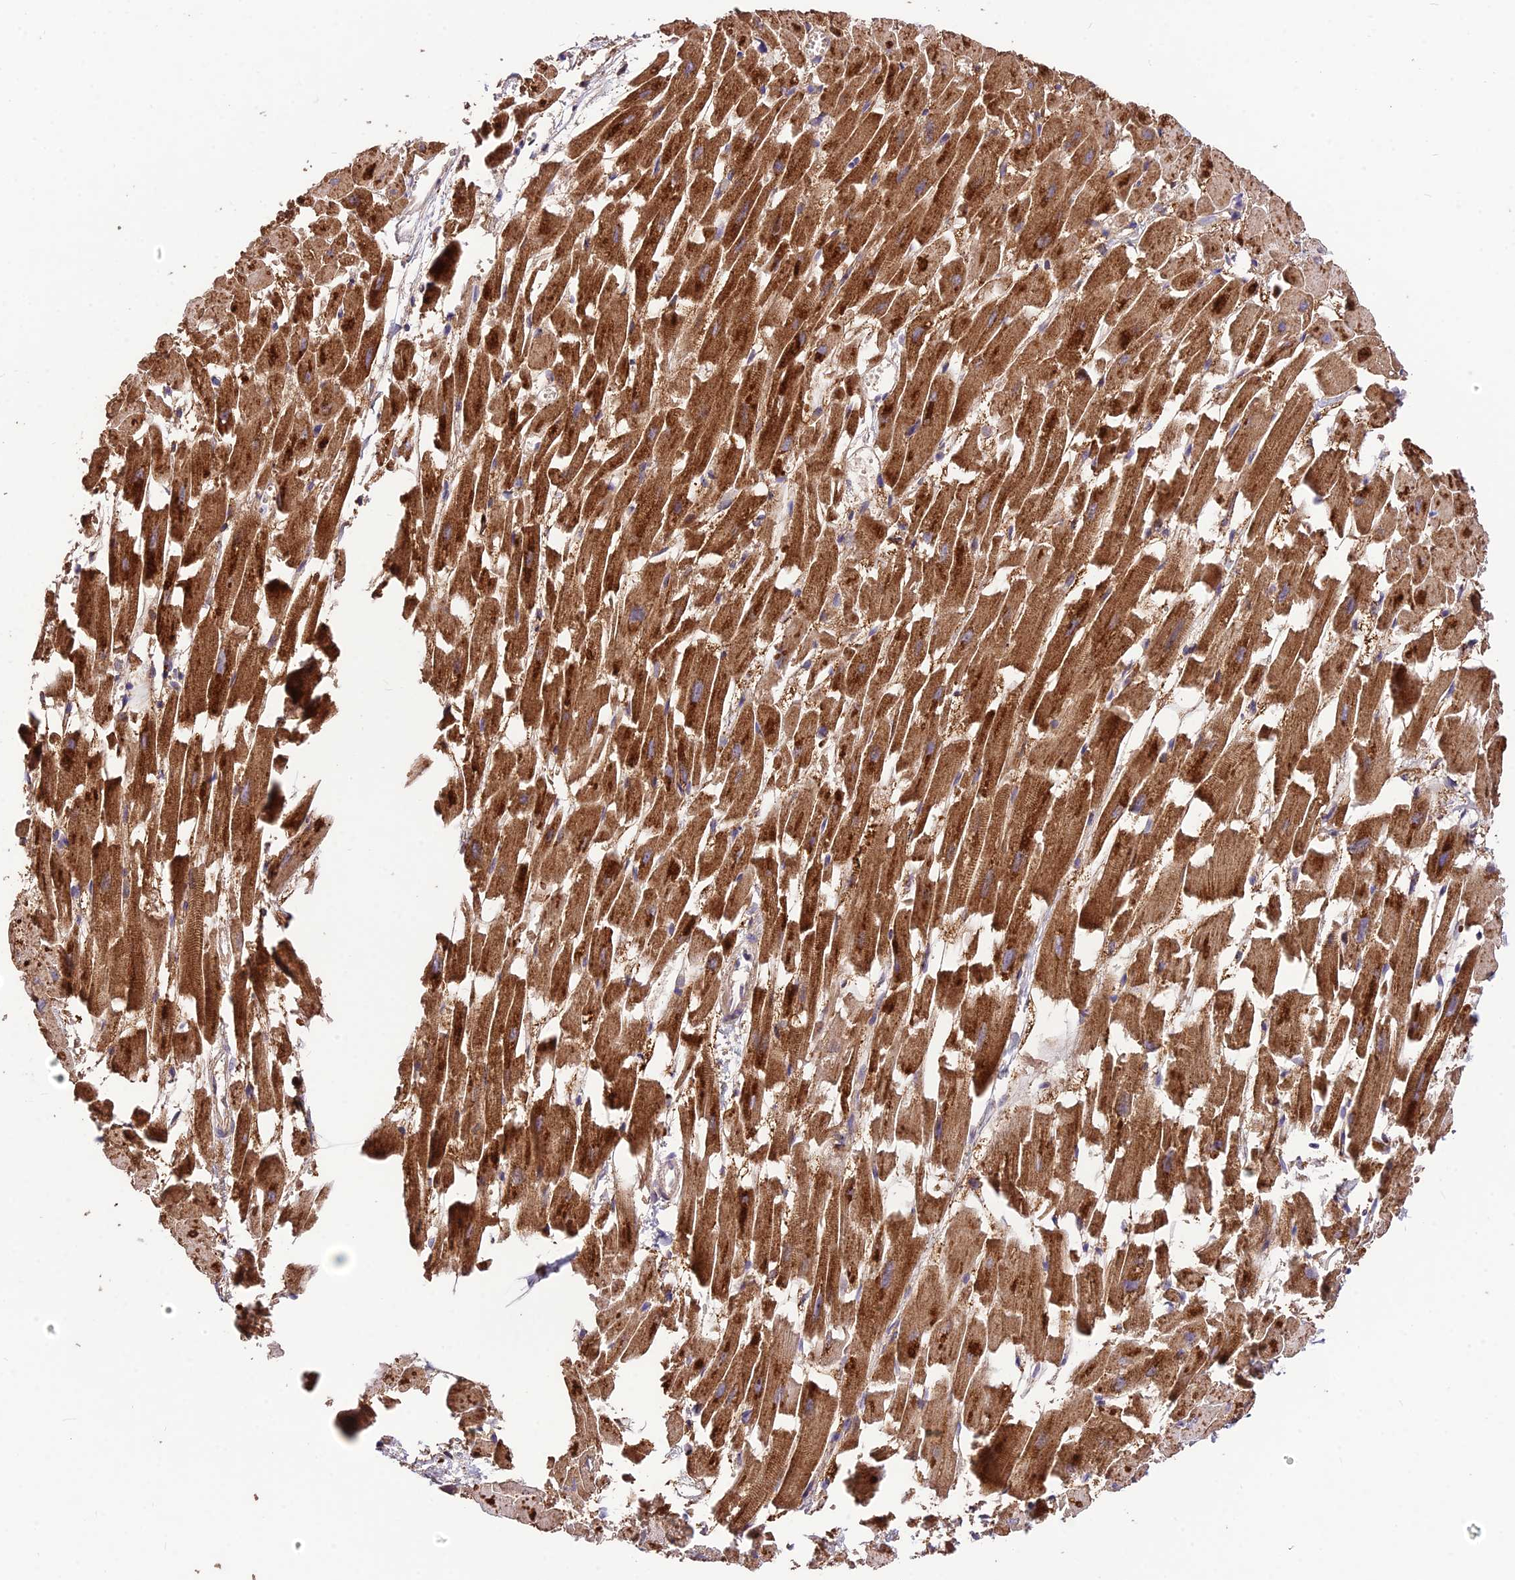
{"staining": {"intensity": "strong", "quantity": ">75%", "location": "cytoplasmic/membranous"}, "tissue": "heart muscle", "cell_type": "Cardiomyocytes", "image_type": "normal", "snomed": [{"axis": "morphology", "description": "Normal tissue, NOS"}, {"axis": "topography", "description": "Heart"}], "caption": "Cardiomyocytes exhibit high levels of strong cytoplasmic/membranous positivity in approximately >75% of cells in normal heart muscle.", "gene": "SDHD", "patient": {"sex": "female", "age": 64}}